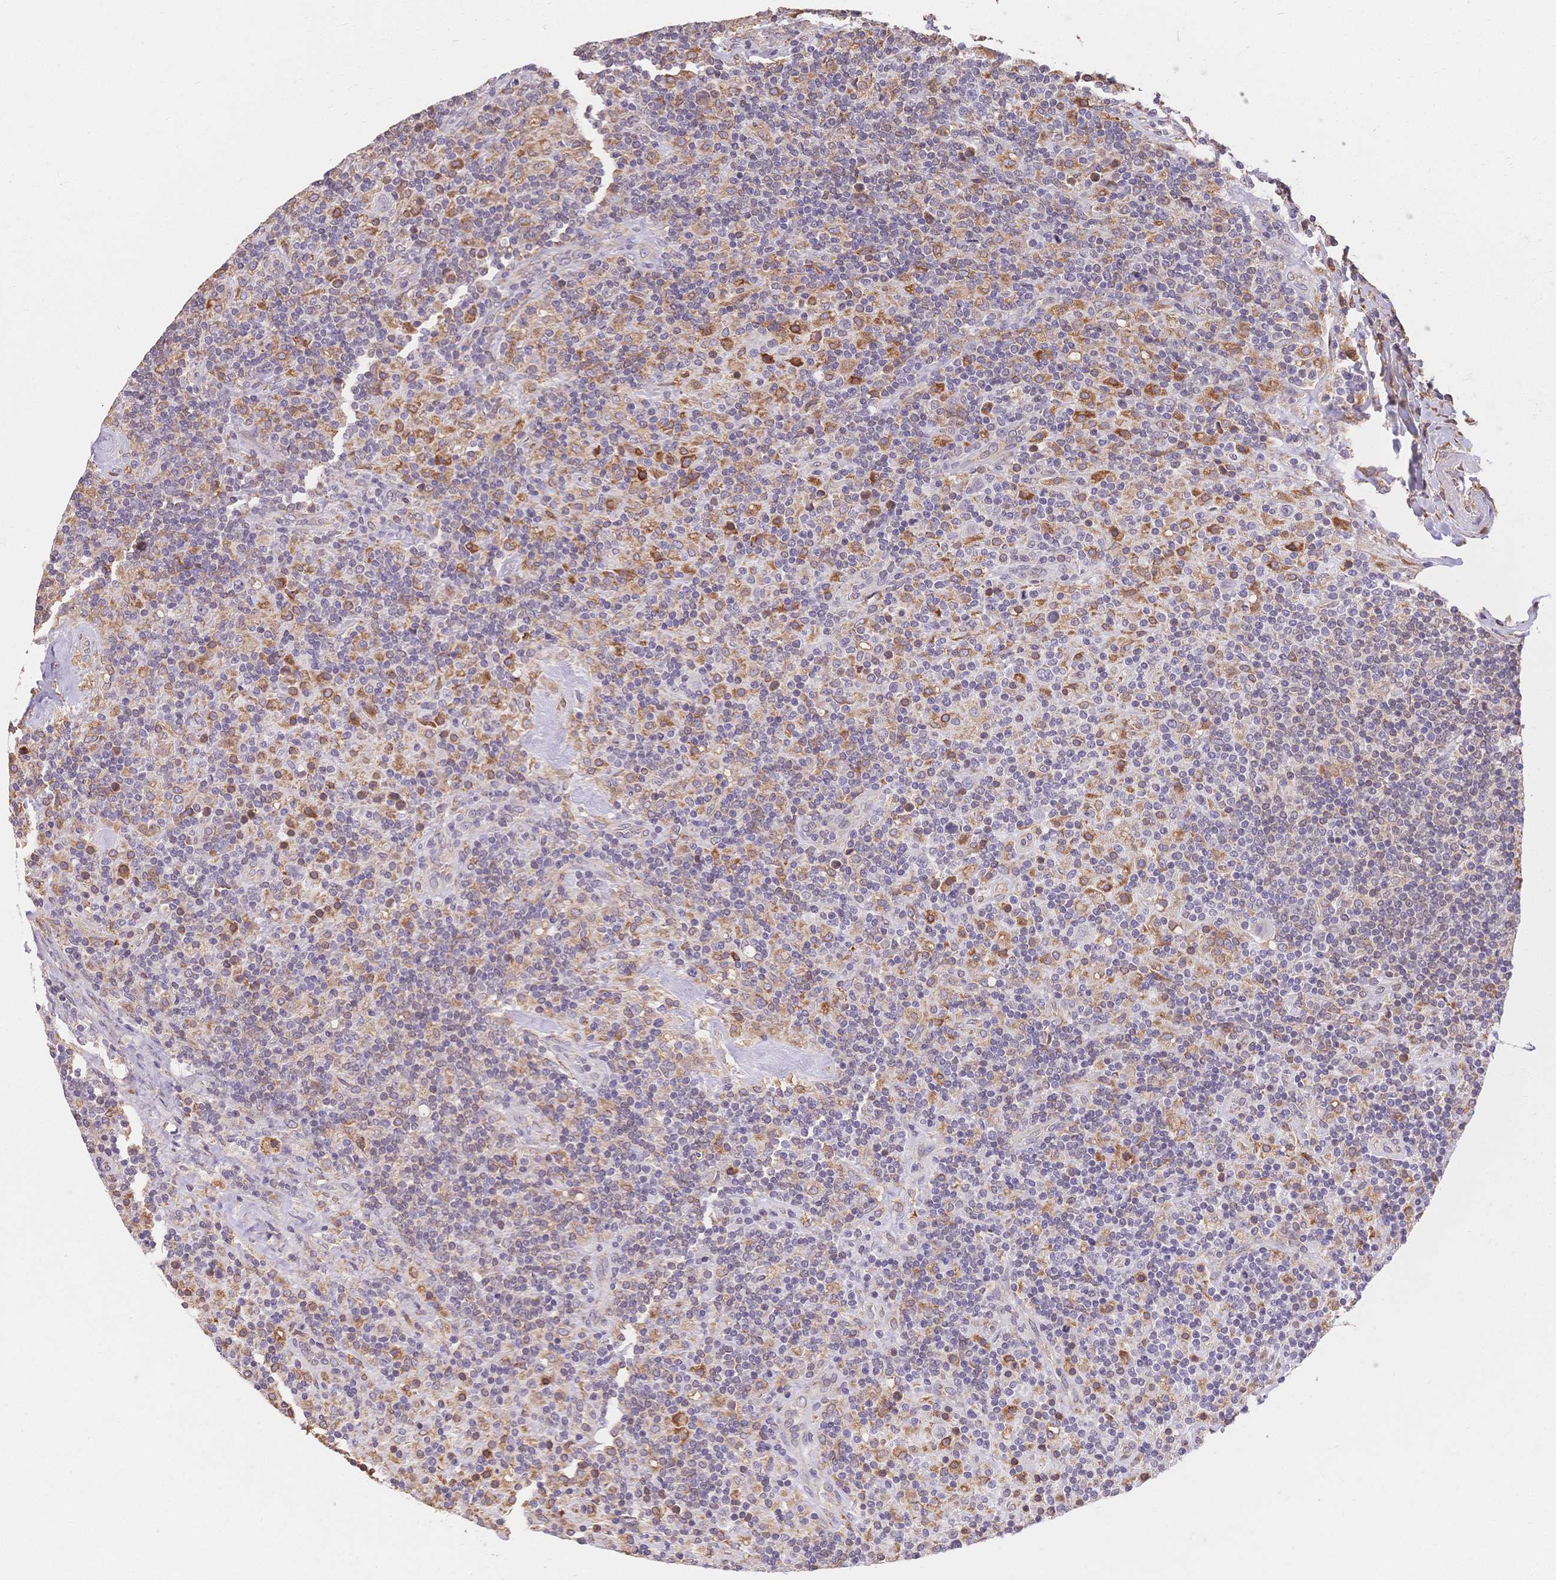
{"staining": {"intensity": "negative", "quantity": "none", "location": "none"}, "tissue": "lymphoma", "cell_type": "Tumor cells", "image_type": "cancer", "snomed": [{"axis": "morphology", "description": "Hodgkin's disease, NOS"}, {"axis": "topography", "description": "Lymph node"}], "caption": "This micrograph is of lymphoma stained with immunohistochemistry to label a protein in brown with the nuclei are counter-stained blue. There is no staining in tumor cells. Brightfield microscopy of immunohistochemistry stained with DAB (3,3'-diaminobenzidine) (brown) and hematoxylin (blue), captured at high magnification.", "gene": "HS3ST5", "patient": {"sex": "male", "age": 70}}